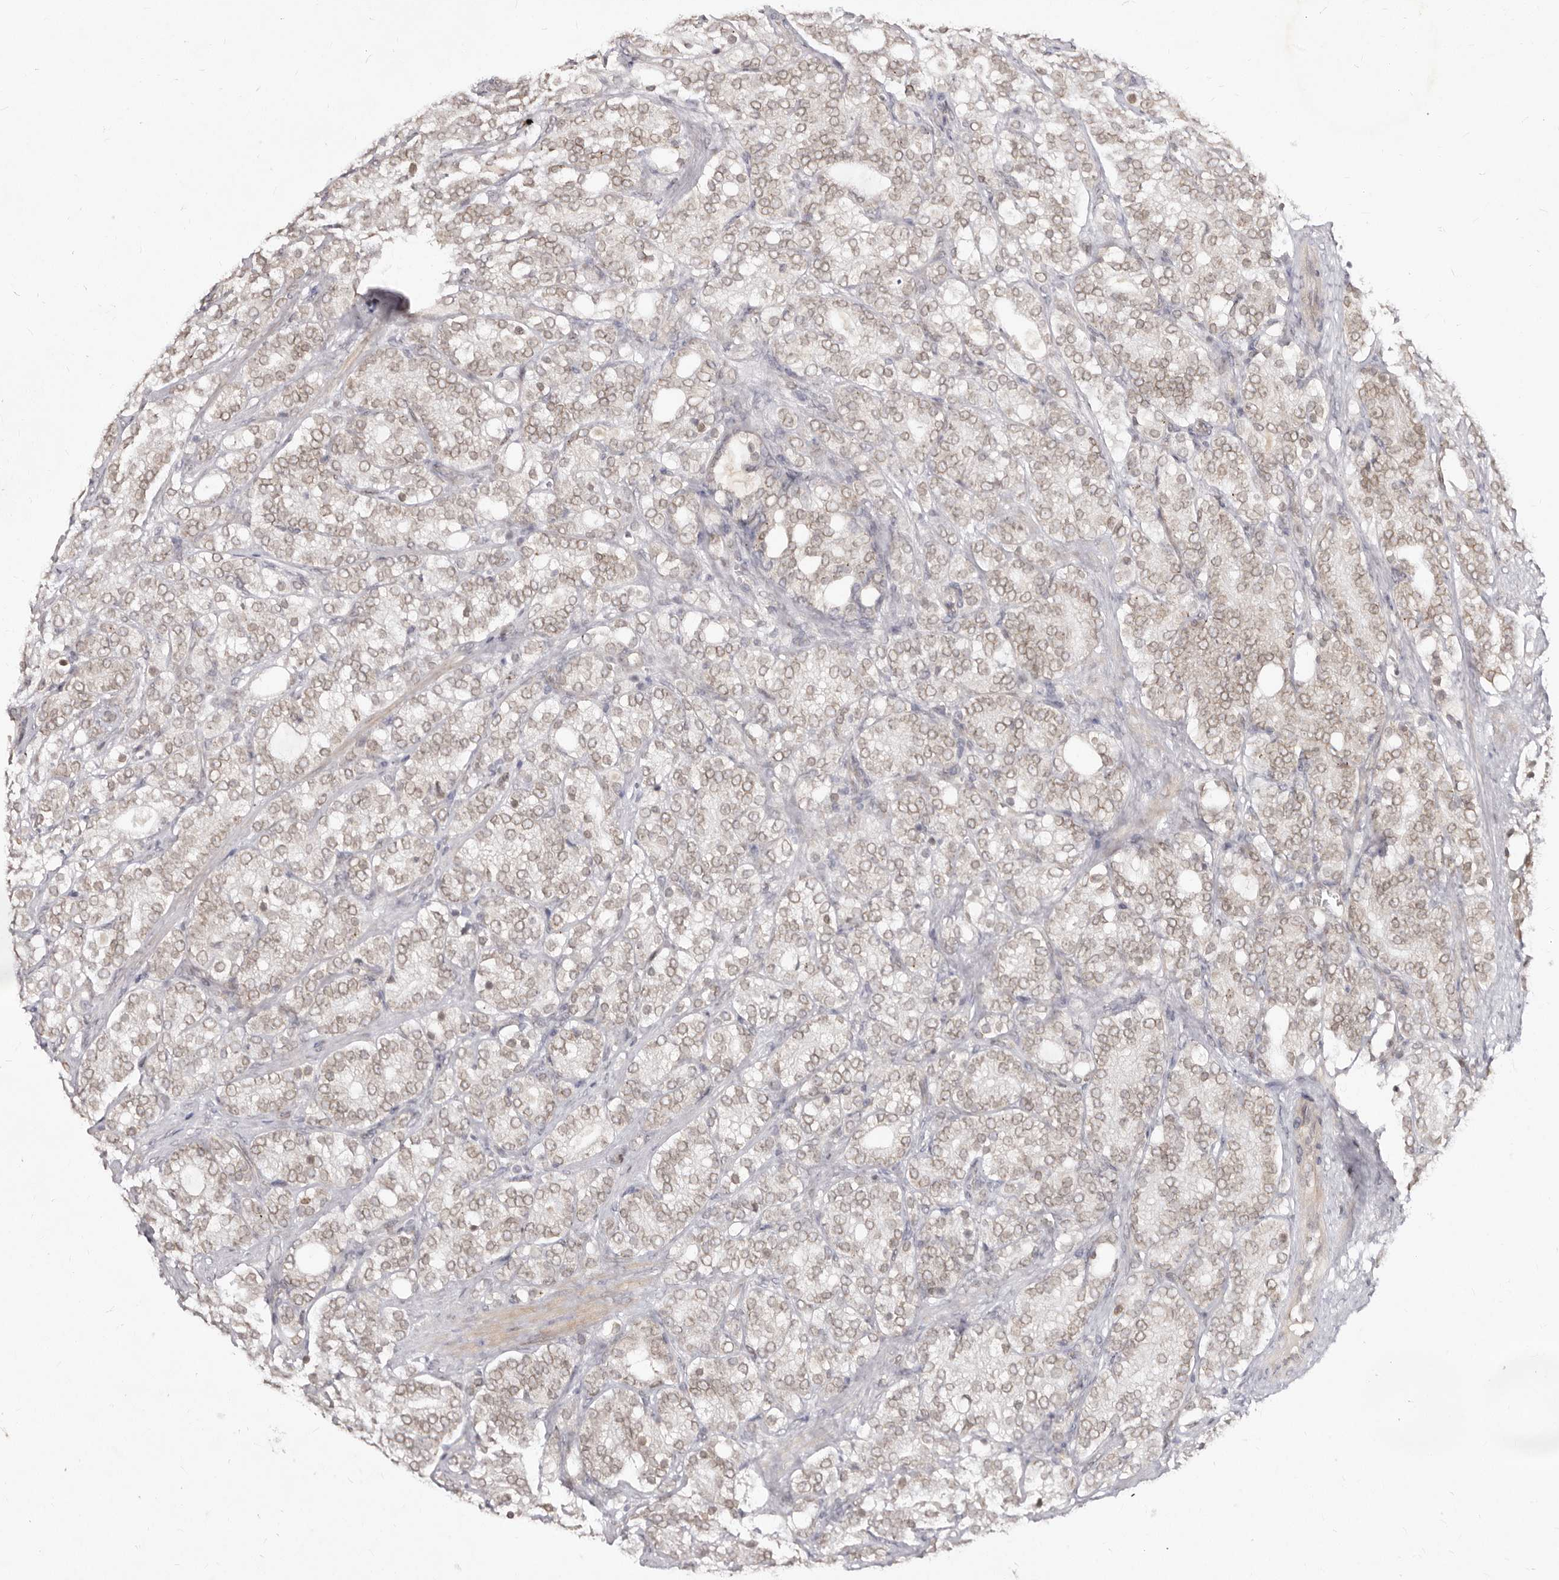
{"staining": {"intensity": "weak", "quantity": ">75%", "location": "nuclear"}, "tissue": "prostate cancer", "cell_type": "Tumor cells", "image_type": "cancer", "snomed": [{"axis": "morphology", "description": "Adenocarcinoma, High grade"}, {"axis": "topography", "description": "Prostate"}], "caption": "Prostate high-grade adenocarcinoma tissue shows weak nuclear expression in approximately >75% of tumor cells (Stains: DAB (3,3'-diaminobenzidine) in brown, nuclei in blue, Microscopy: brightfield microscopy at high magnification).", "gene": "LCORL", "patient": {"sex": "male", "age": 57}}